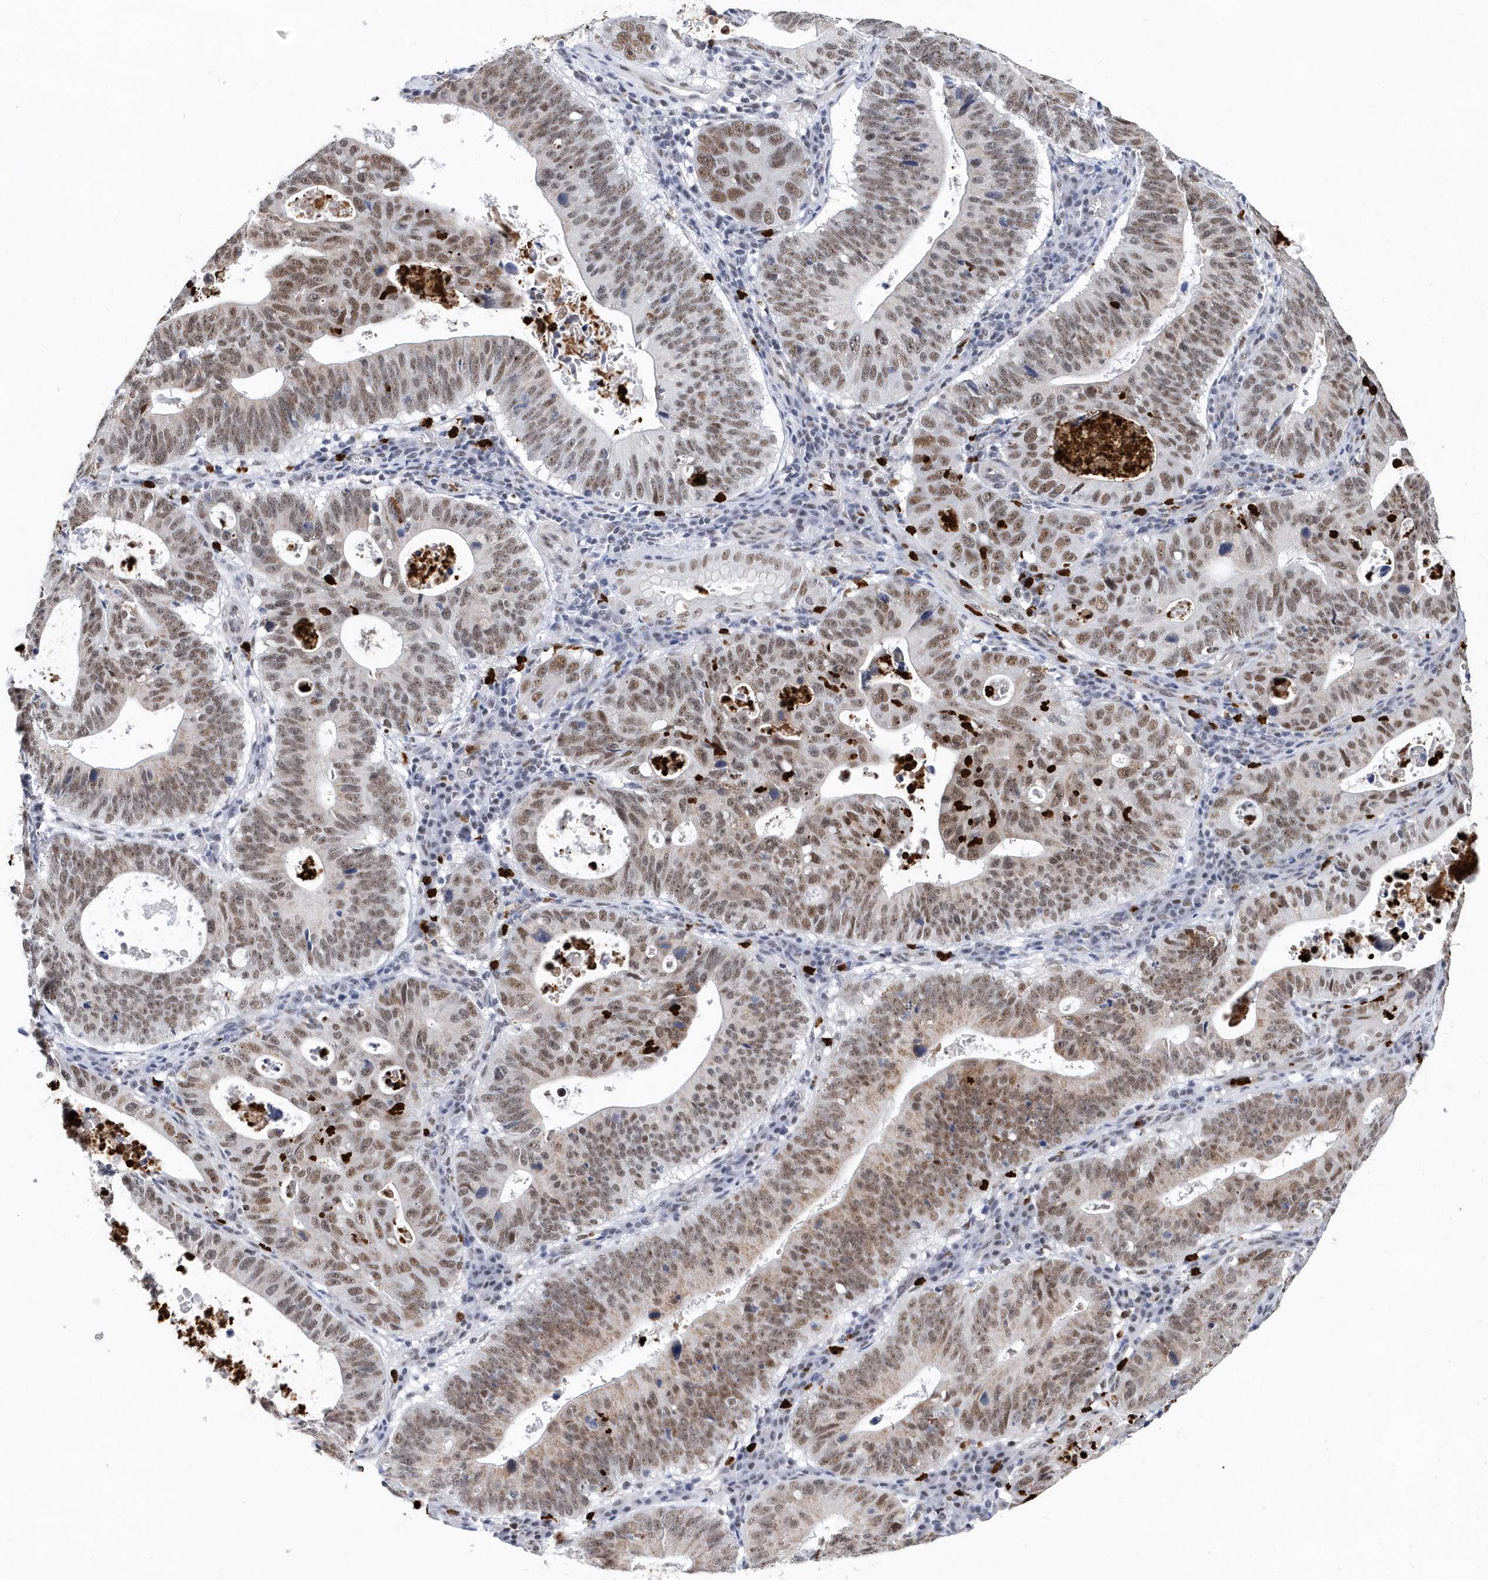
{"staining": {"intensity": "moderate", "quantity": ">75%", "location": "nuclear"}, "tissue": "stomach cancer", "cell_type": "Tumor cells", "image_type": "cancer", "snomed": [{"axis": "morphology", "description": "Adenocarcinoma, NOS"}, {"axis": "topography", "description": "Stomach"}], "caption": "A brown stain highlights moderate nuclear expression of a protein in human stomach adenocarcinoma tumor cells. (IHC, brightfield microscopy, high magnification).", "gene": "RPP30", "patient": {"sex": "male", "age": 59}}